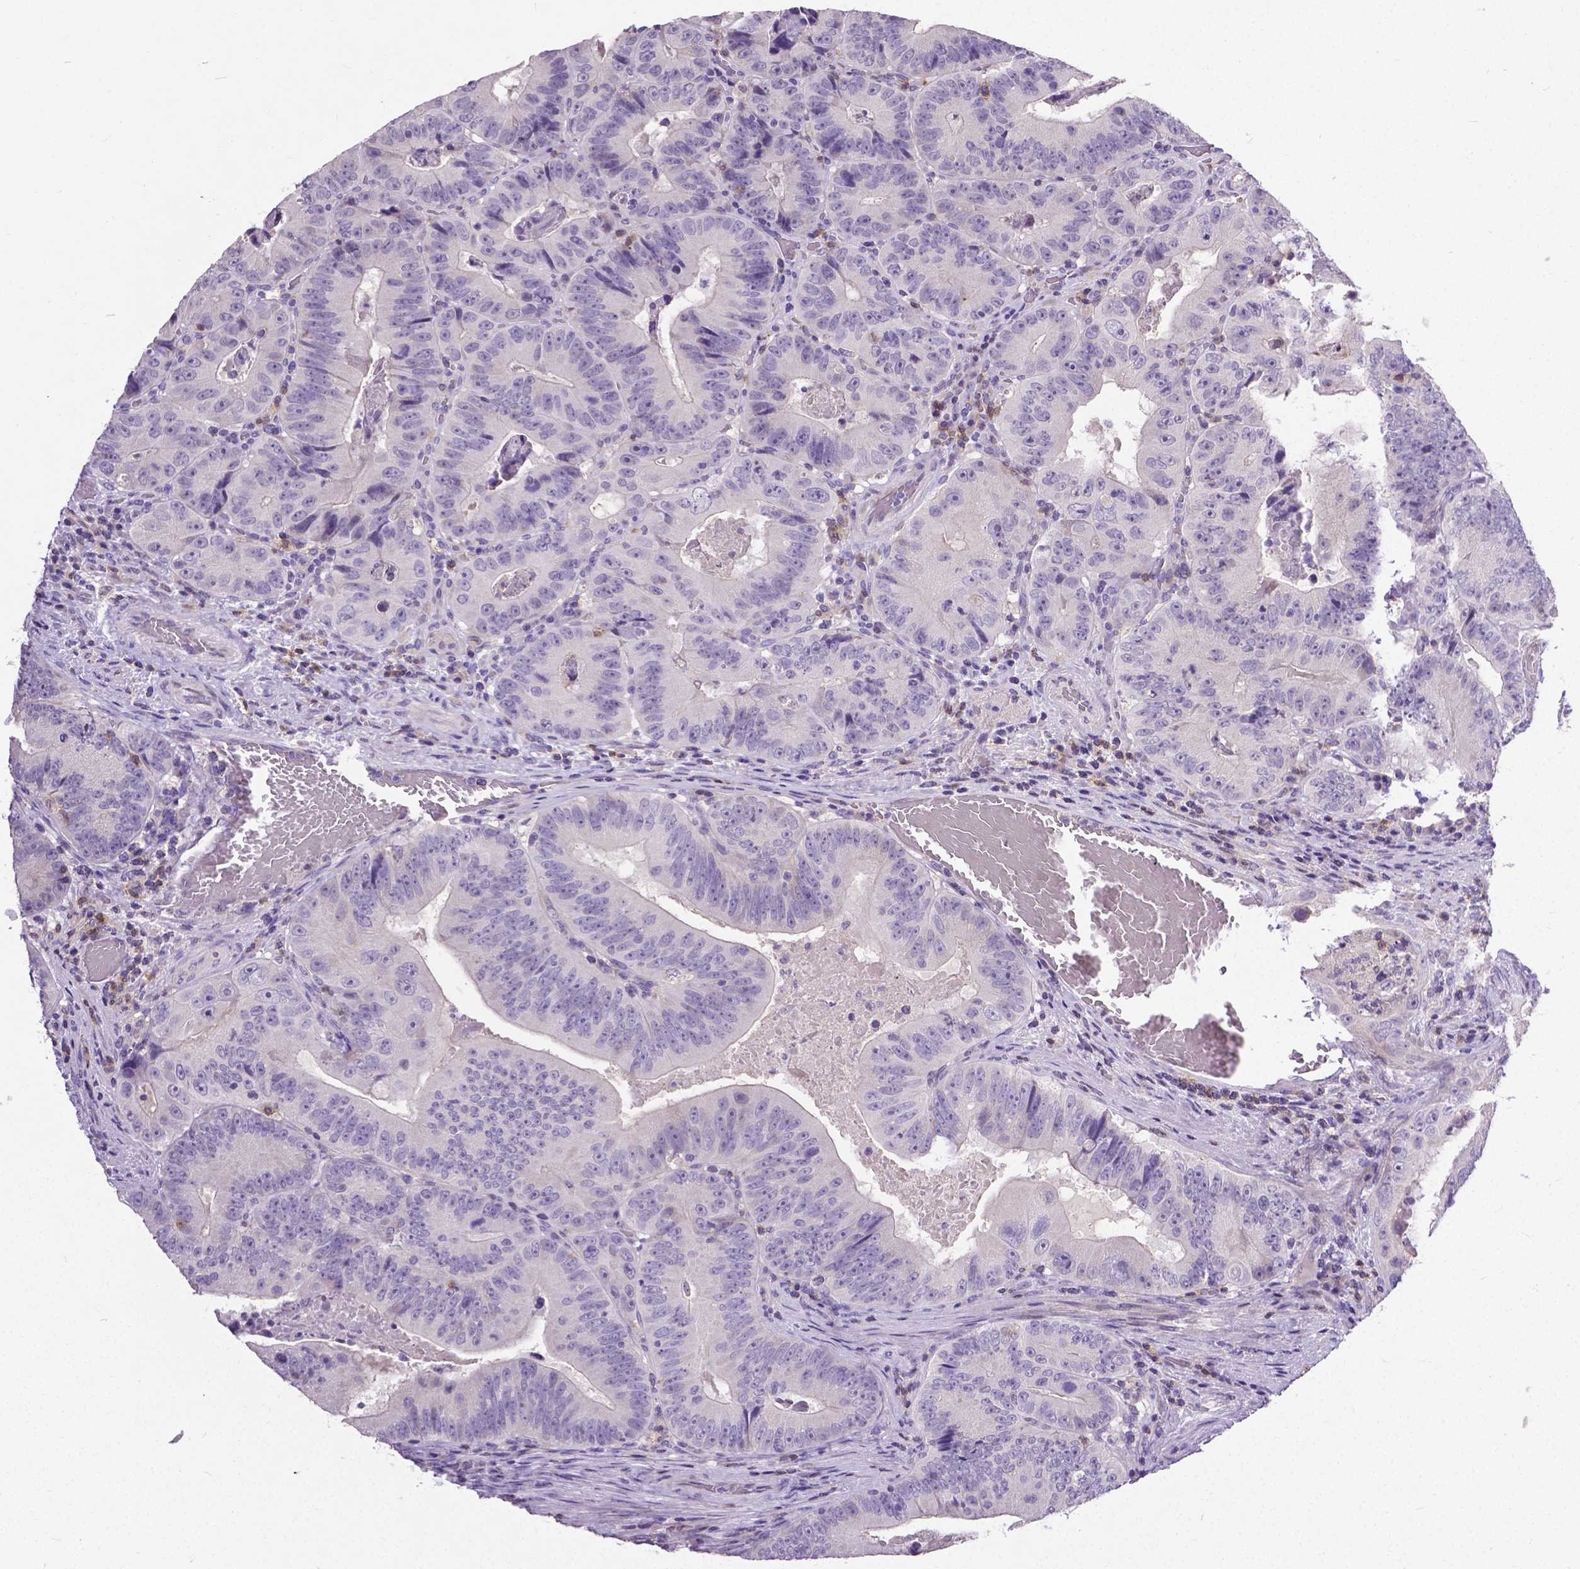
{"staining": {"intensity": "negative", "quantity": "none", "location": "none"}, "tissue": "colorectal cancer", "cell_type": "Tumor cells", "image_type": "cancer", "snomed": [{"axis": "morphology", "description": "Adenocarcinoma, NOS"}, {"axis": "topography", "description": "Colon"}], "caption": "Micrograph shows no protein staining in tumor cells of colorectal cancer tissue.", "gene": "CD4", "patient": {"sex": "female", "age": 86}}